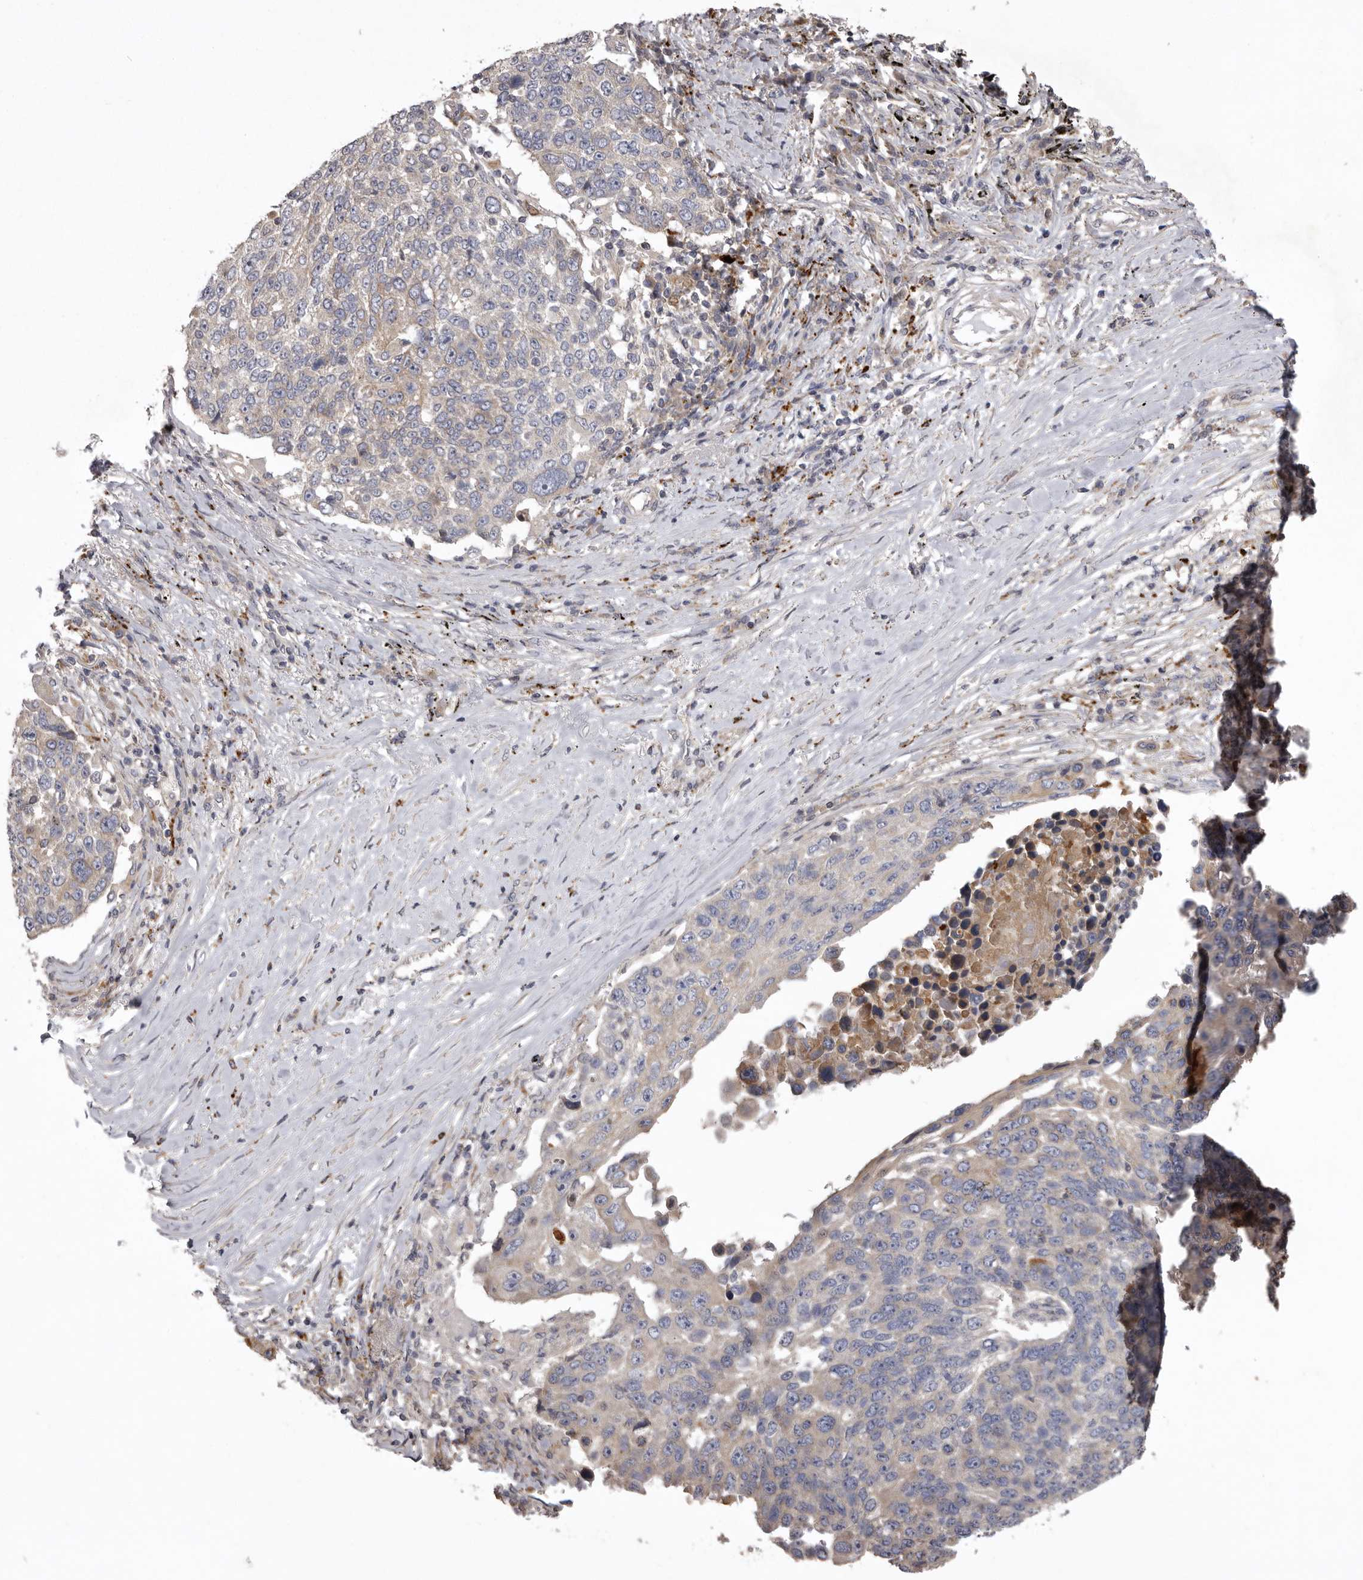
{"staining": {"intensity": "weak", "quantity": "<25%", "location": "cytoplasmic/membranous"}, "tissue": "lung cancer", "cell_type": "Tumor cells", "image_type": "cancer", "snomed": [{"axis": "morphology", "description": "Squamous cell carcinoma, NOS"}, {"axis": "topography", "description": "Lung"}], "caption": "IHC histopathology image of human lung squamous cell carcinoma stained for a protein (brown), which demonstrates no staining in tumor cells. Nuclei are stained in blue.", "gene": "WDR47", "patient": {"sex": "male", "age": 66}}